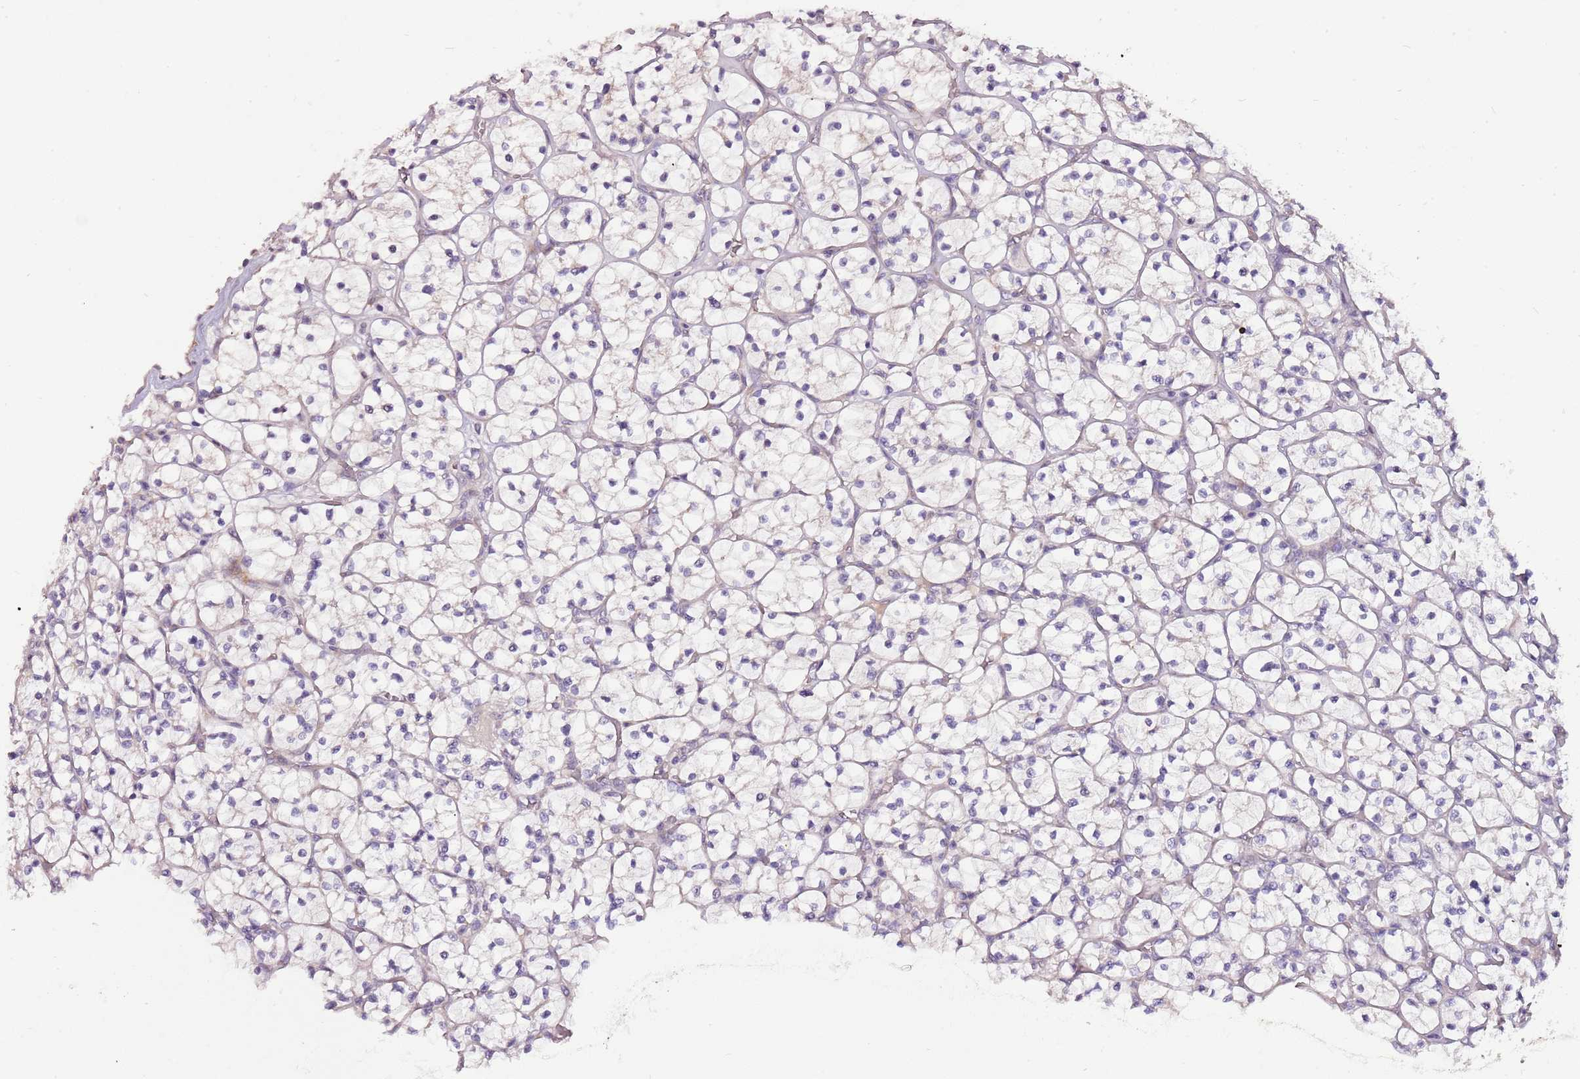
{"staining": {"intensity": "negative", "quantity": "none", "location": "none"}, "tissue": "renal cancer", "cell_type": "Tumor cells", "image_type": "cancer", "snomed": [{"axis": "morphology", "description": "Adenocarcinoma, NOS"}, {"axis": "topography", "description": "Kidney"}], "caption": "This image is of renal adenocarcinoma stained with immunohistochemistry to label a protein in brown with the nuclei are counter-stained blue. There is no positivity in tumor cells.", "gene": "NKX2-3", "patient": {"sex": "female", "age": 64}}